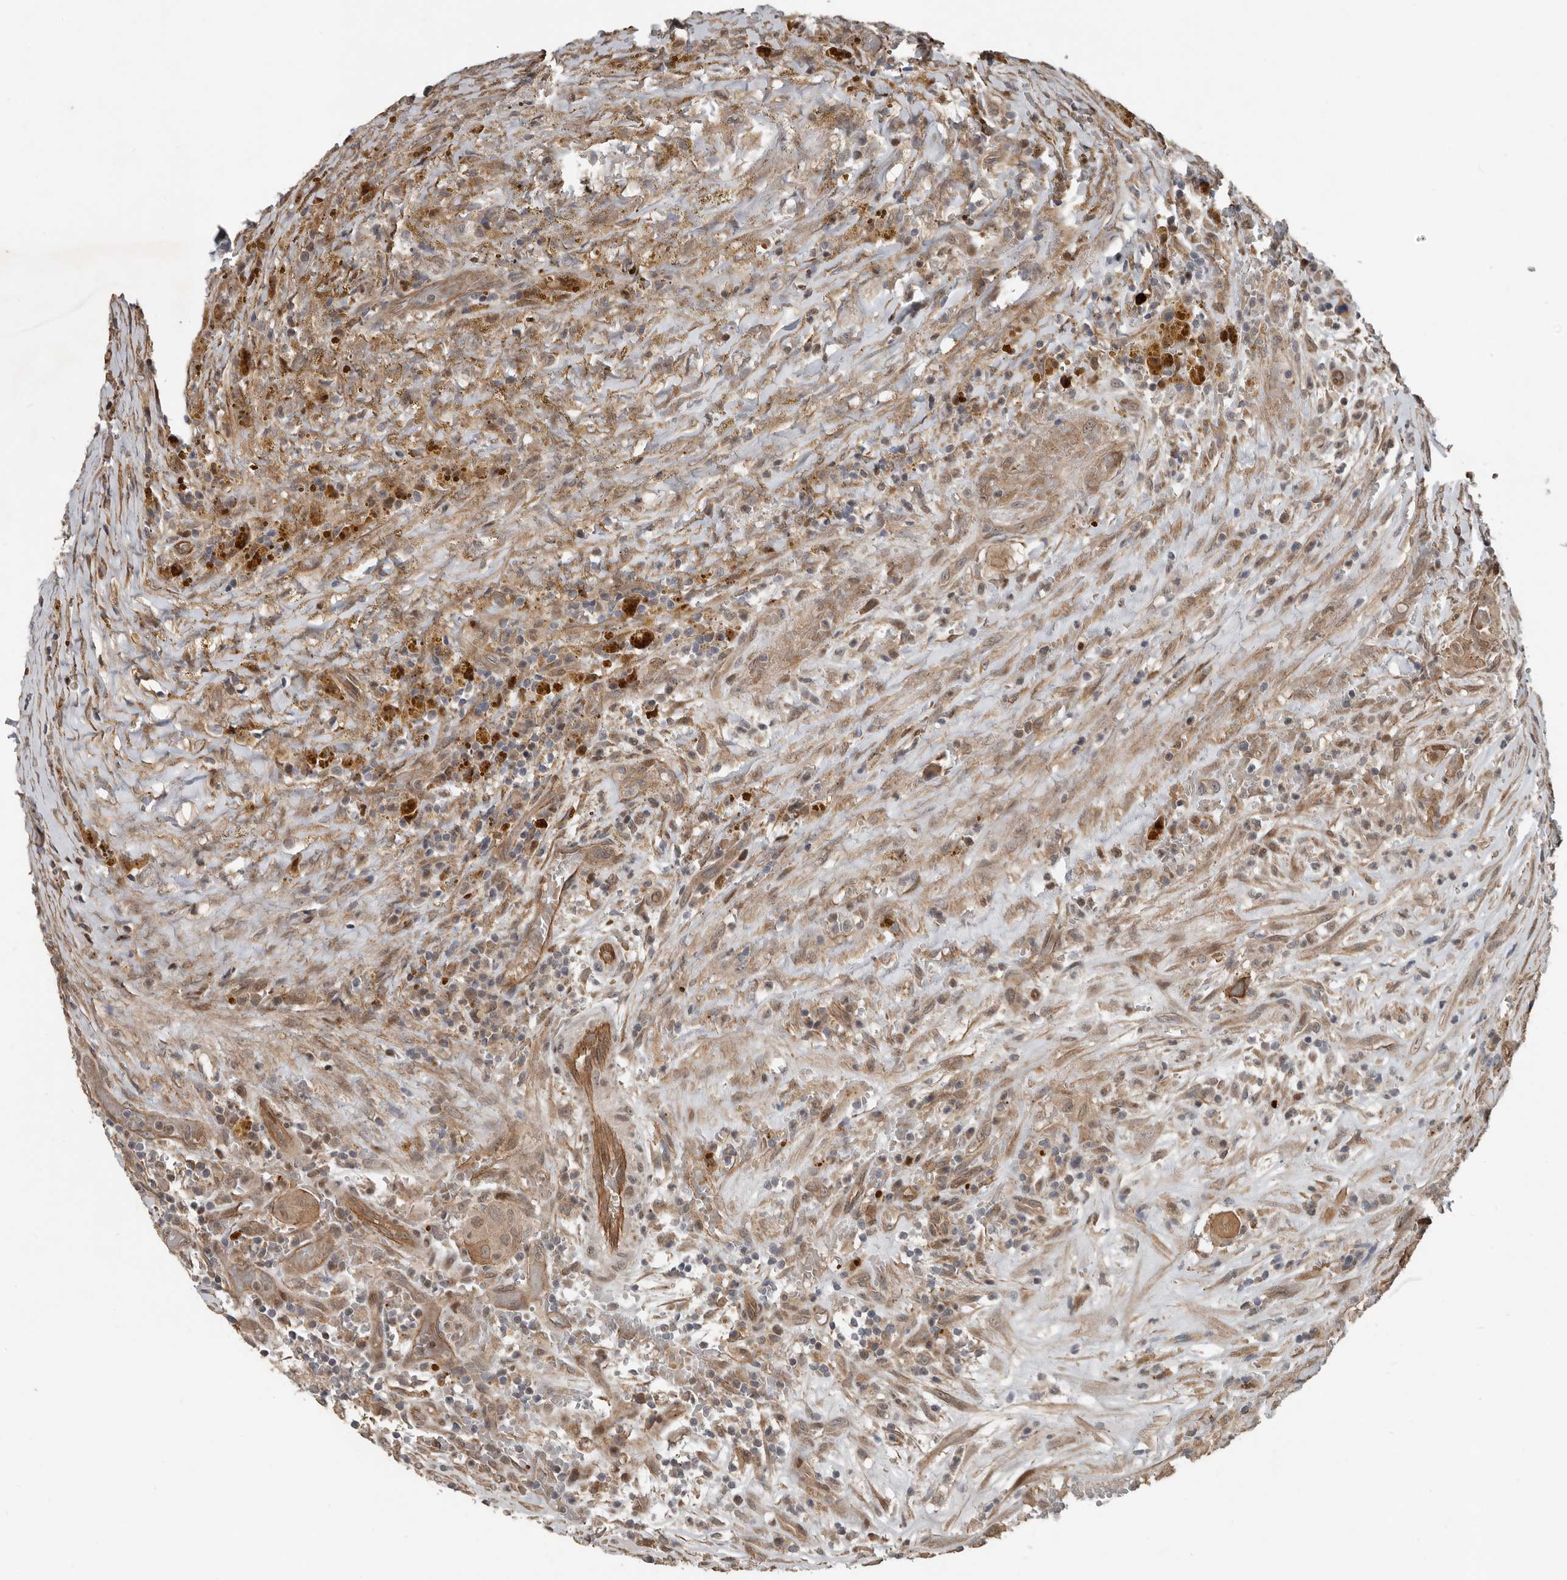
{"staining": {"intensity": "weak", "quantity": ">75%", "location": "cytoplasmic/membranous,nuclear"}, "tissue": "thyroid cancer", "cell_type": "Tumor cells", "image_type": "cancer", "snomed": [{"axis": "morphology", "description": "Papillary adenocarcinoma, NOS"}, {"axis": "topography", "description": "Thyroid gland"}], "caption": "Immunohistochemistry photomicrograph of human thyroid papillary adenocarcinoma stained for a protein (brown), which shows low levels of weak cytoplasmic/membranous and nuclear staining in about >75% of tumor cells.", "gene": "YOD1", "patient": {"sex": "male", "age": 77}}